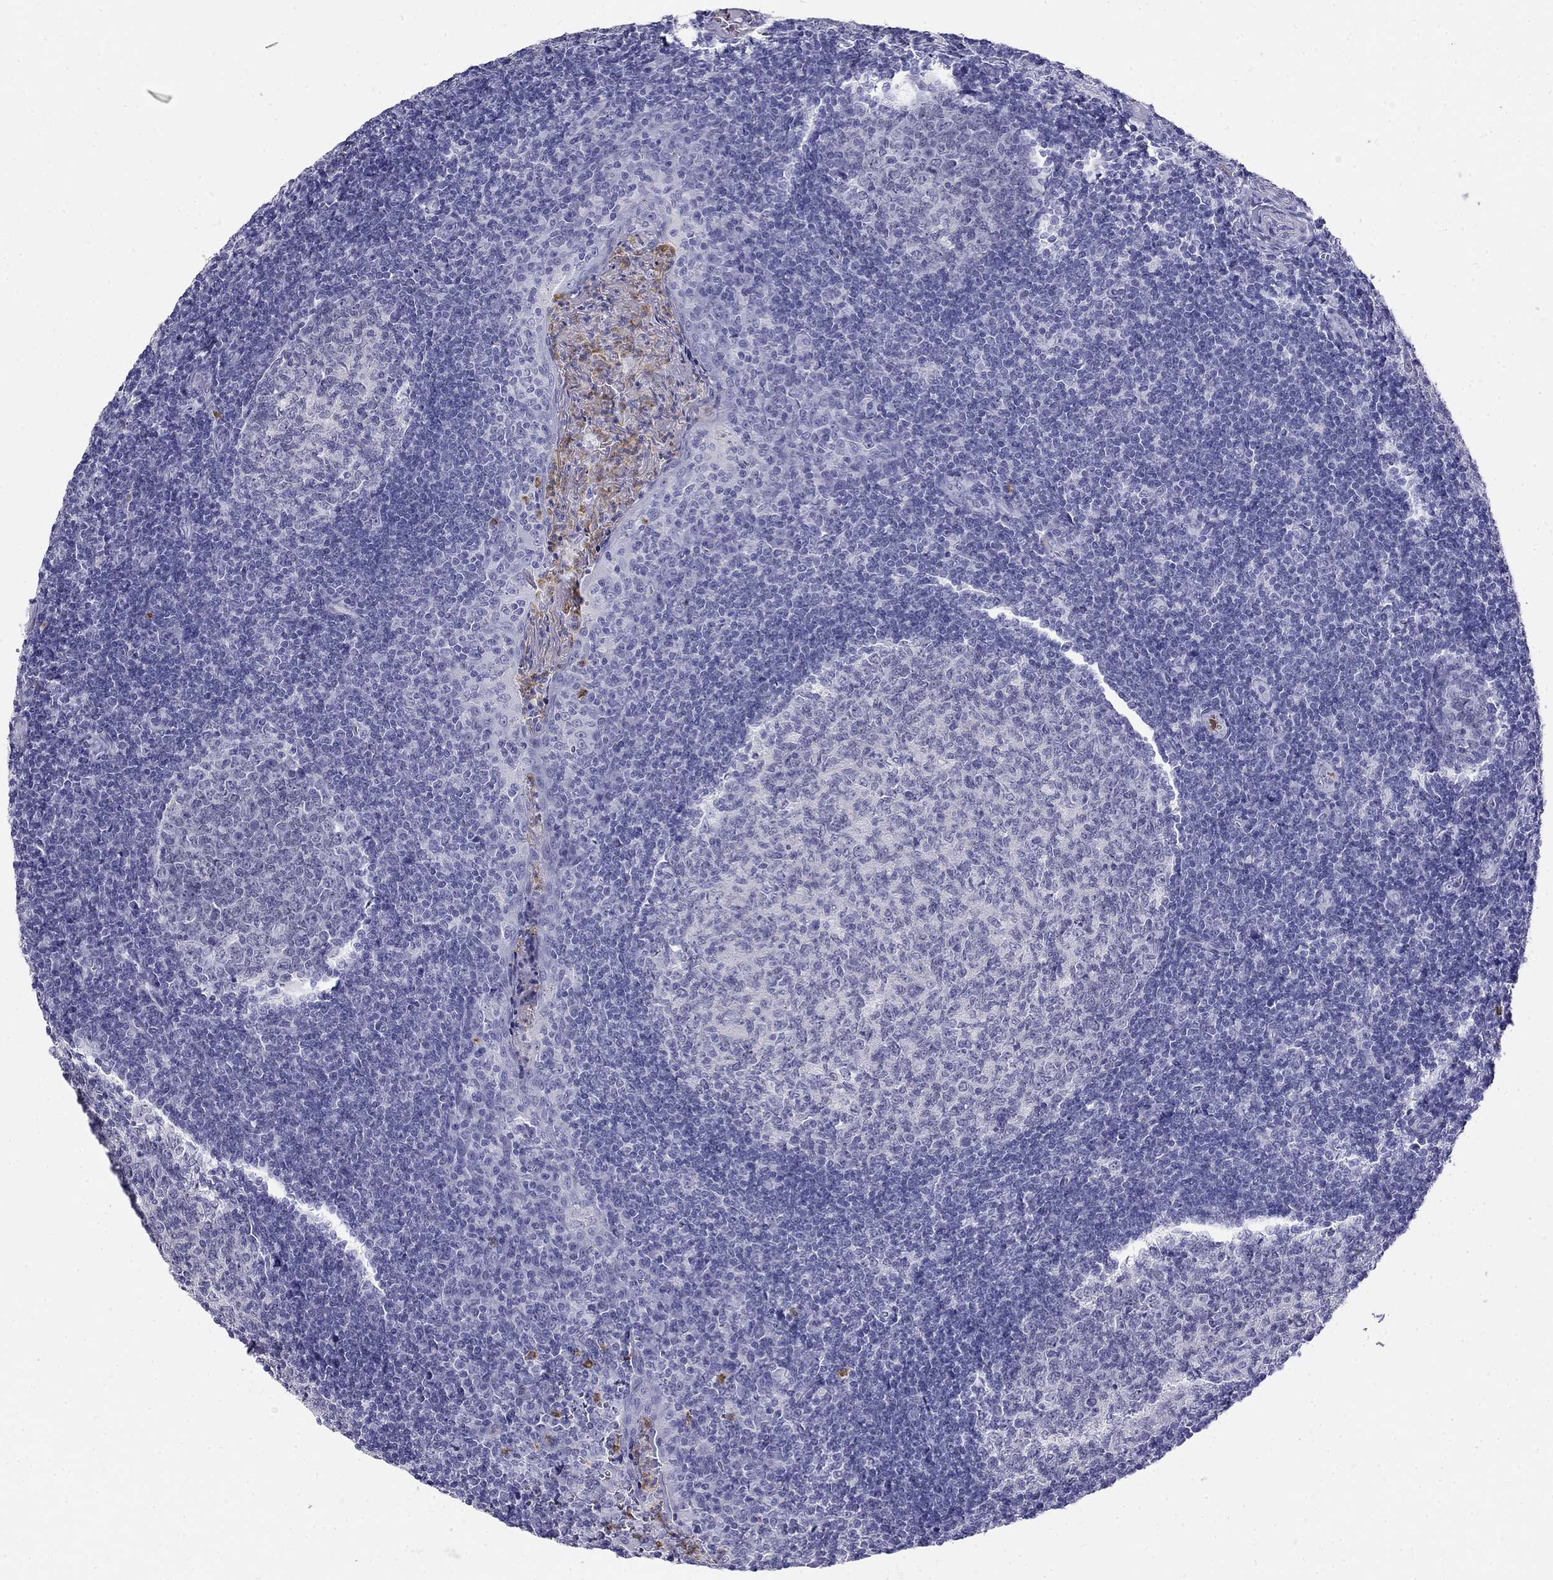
{"staining": {"intensity": "negative", "quantity": "none", "location": "none"}, "tissue": "tonsil", "cell_type": "Germinal center cells", "image_type": "normal", "snomed": [{"axis": "morphology", "description": "Normal tissue, NOS"}, {"axis": "topography", "description": "Tonsil"}], "caption": "Immunohistochemistry of normal human tonsil displays no staining in germinal center cells. The staining is performed using DAB brown chromogen with nuclei counter-stained in using hematoxylin.", "gene": "PPP1R36", "patient": {"sex": "female", "age": 12}}